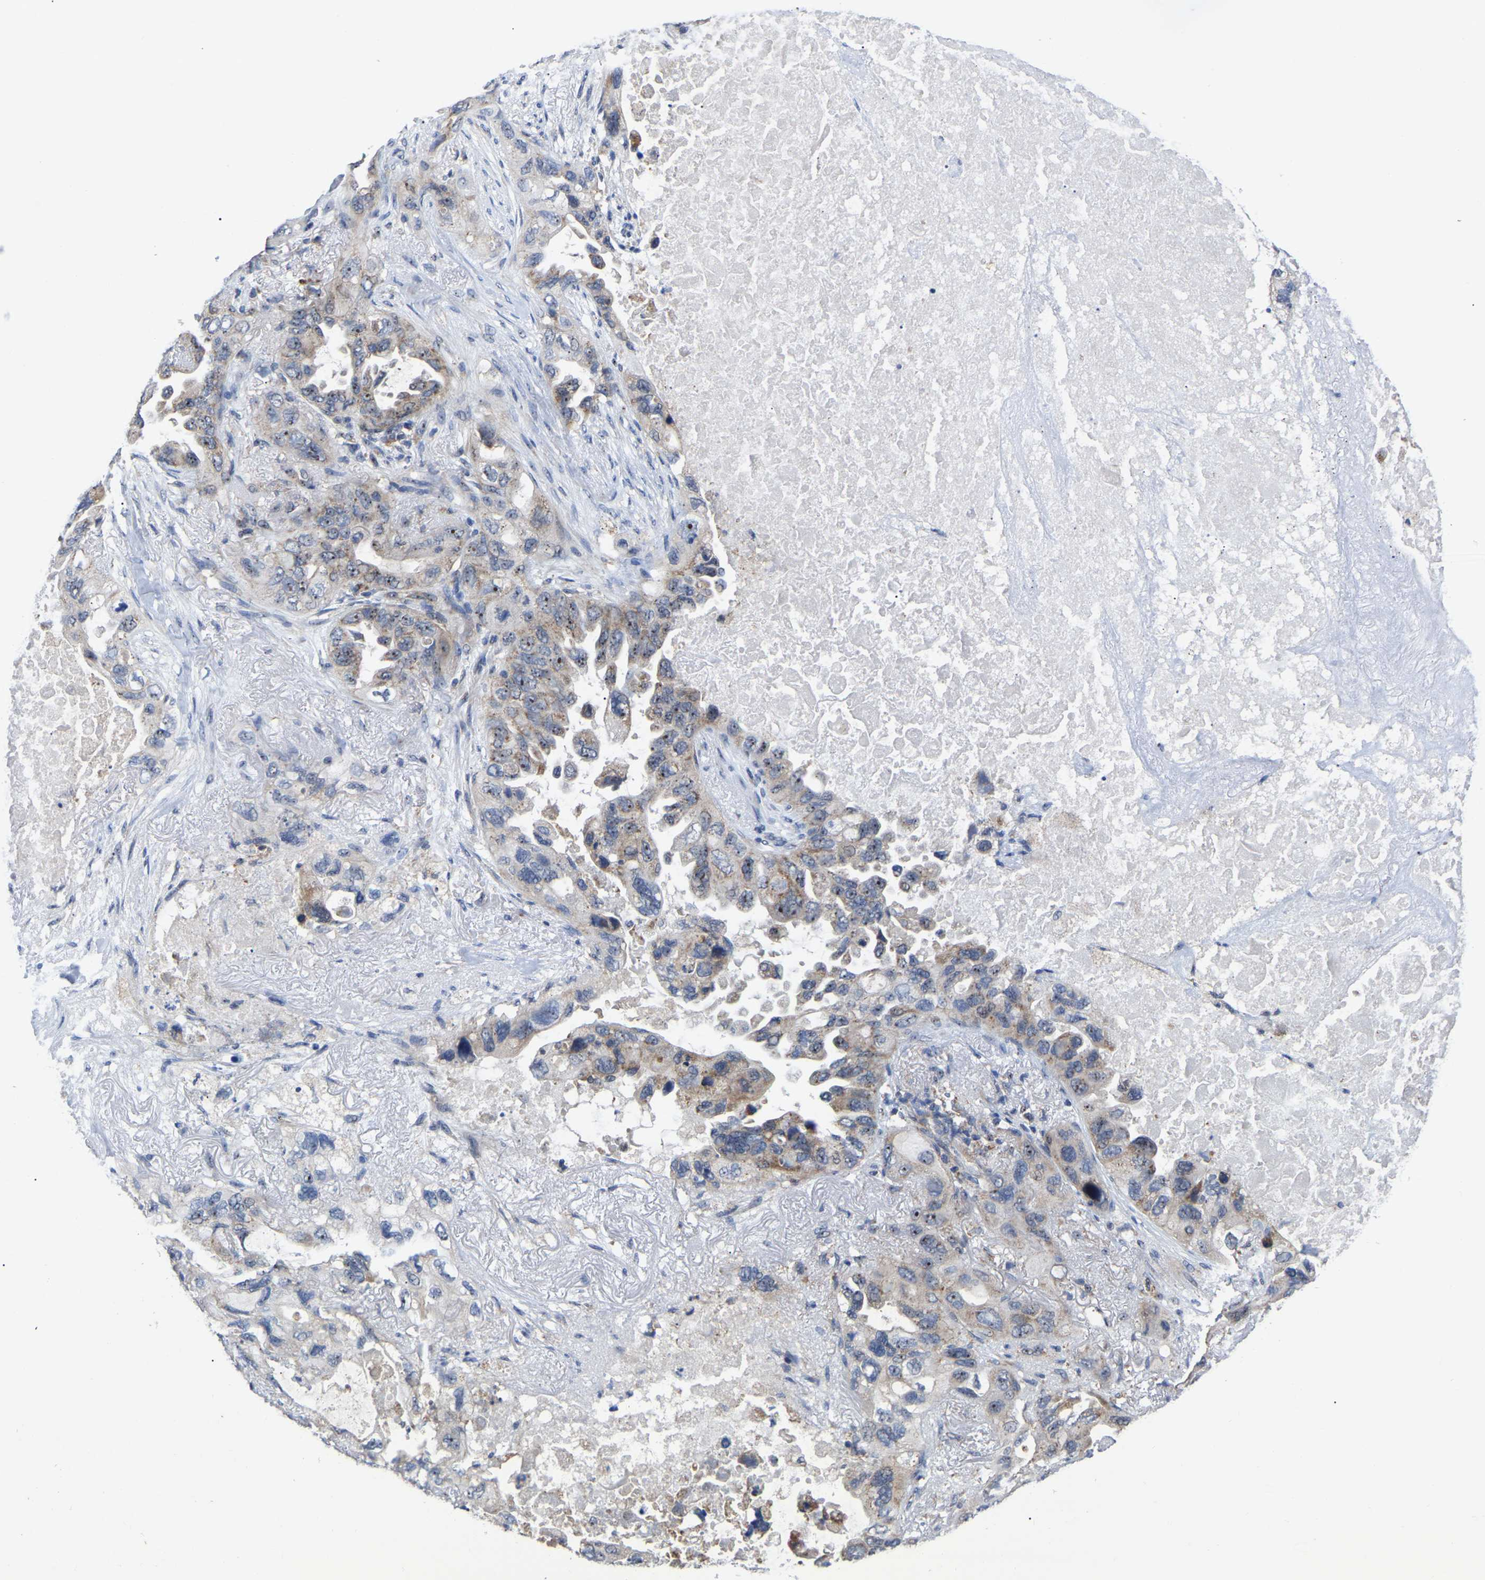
{"staining": {"intensity": "moderate", "quantity": "25%-75%", "location": "cytoplasmic/membranous,nuclear"}, "tissue": "lung cancer", "cell_type": "Tumor cells", "image_type": "cancer", "snomed": [{"axis": "morphology", "description": "Squamous cell carcinoma, NOS"}, {"axis": "topography", "description": "Lung"}], "caption": "Protein analysis of squamous cell carcinoma (lung) tissue demonstrates moderate cytoplasmic/membranous and nuclear expression in about 25%-75% of tumor cells.", "gene": "NOP53", "patient": {"sex": "female", "age": 73}}